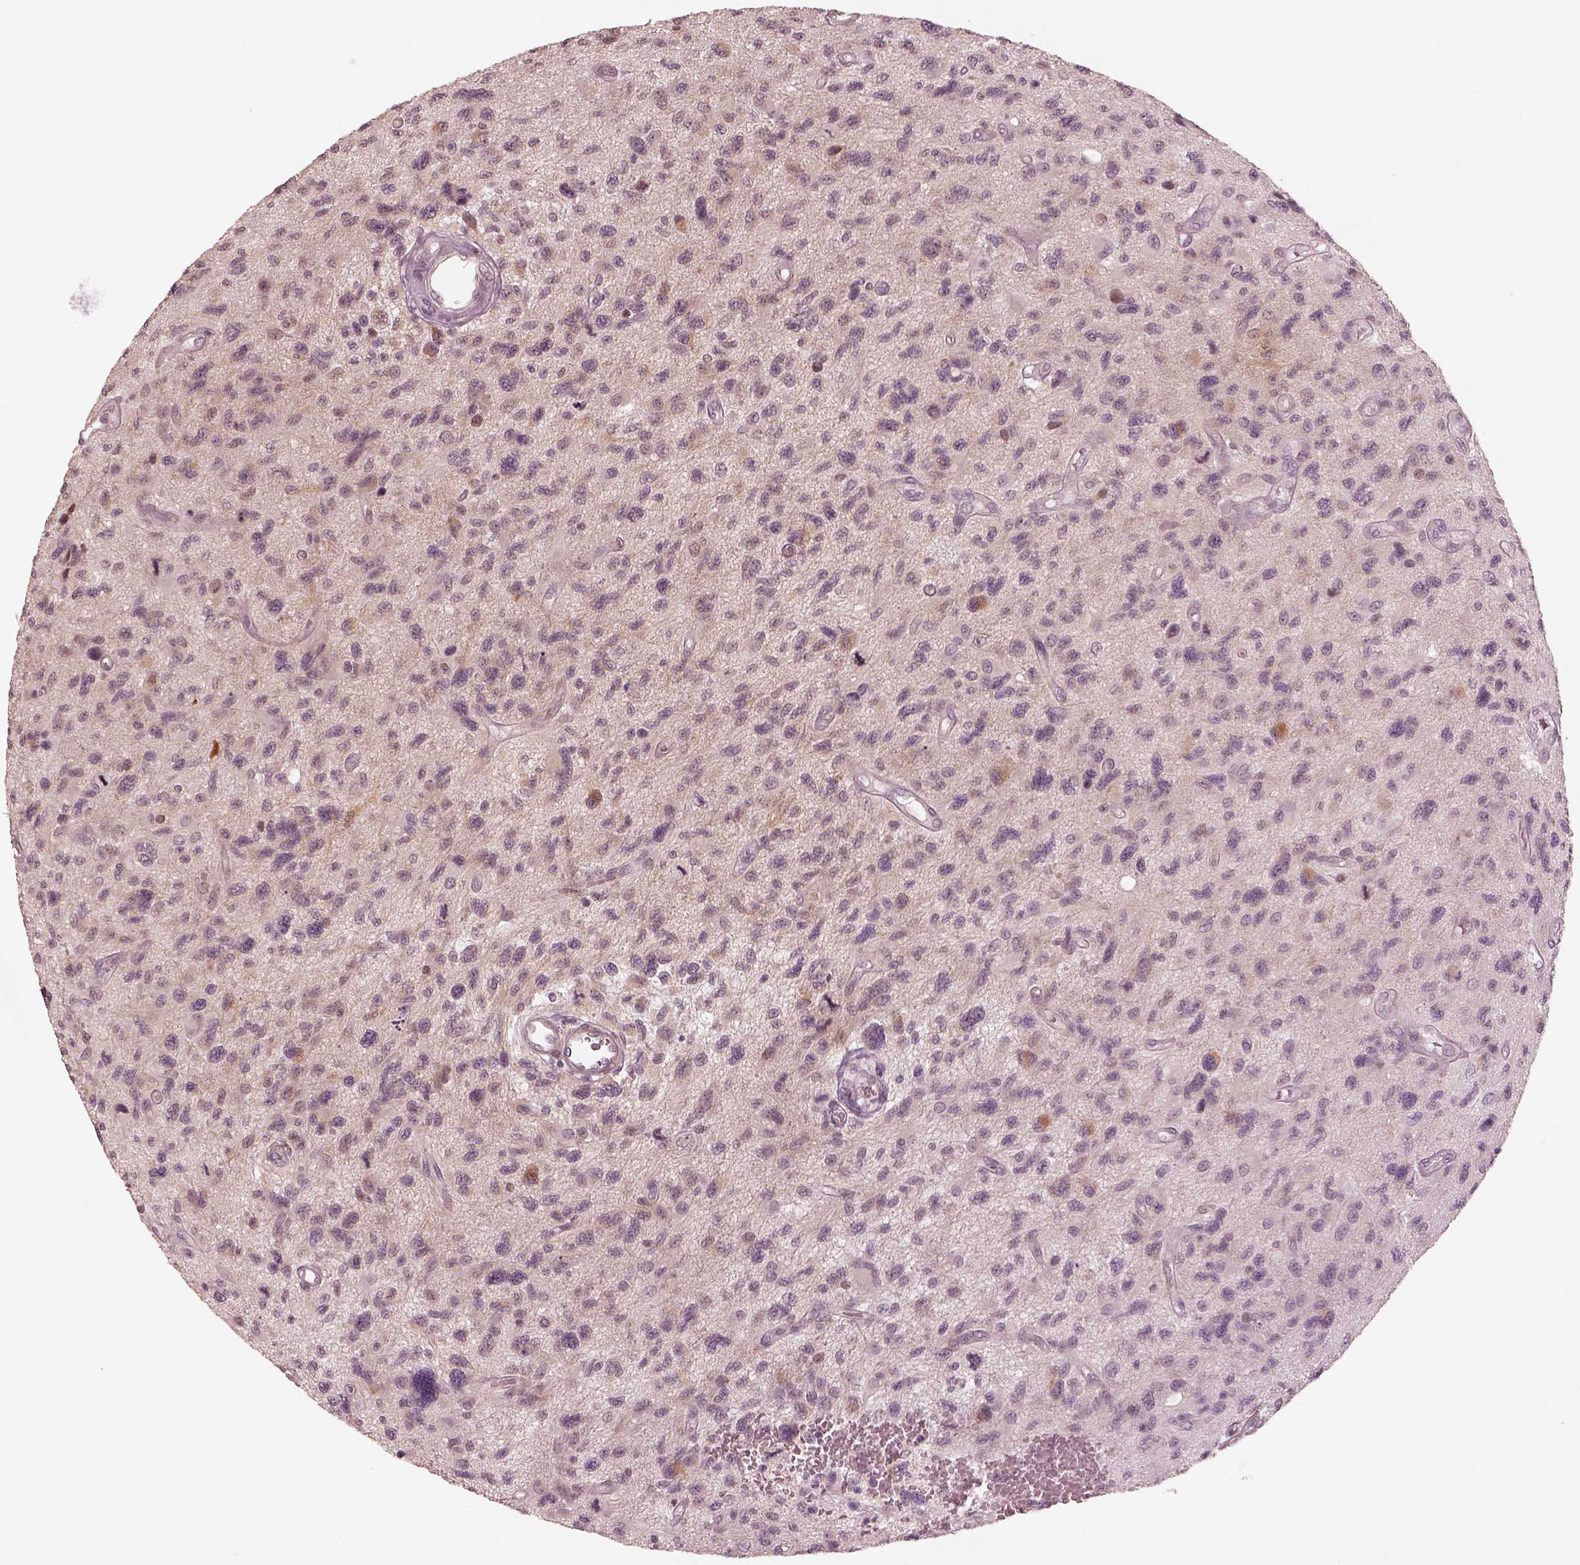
{"staining": {"intensity": "negative", "quantity": "none", "location": "none"}, "tissue": "glioma", "cell_type": "Tumor cells", "image_type": "cancer", "snomed": [{"axis": "morphology", "description": "Glioma, malignant, NOS"}, {"axis": "morphology", "description": "Glioma, malignant, High grade"}, {"axis": "topography", "description": "Brain"}], "caption": "Malignant glioma (high-grade) was stained to show a protein in brown. There is no significant expression in tumor cells.", "gene": "IQCB1", "patient": {"sex": "female", "age": 71}}